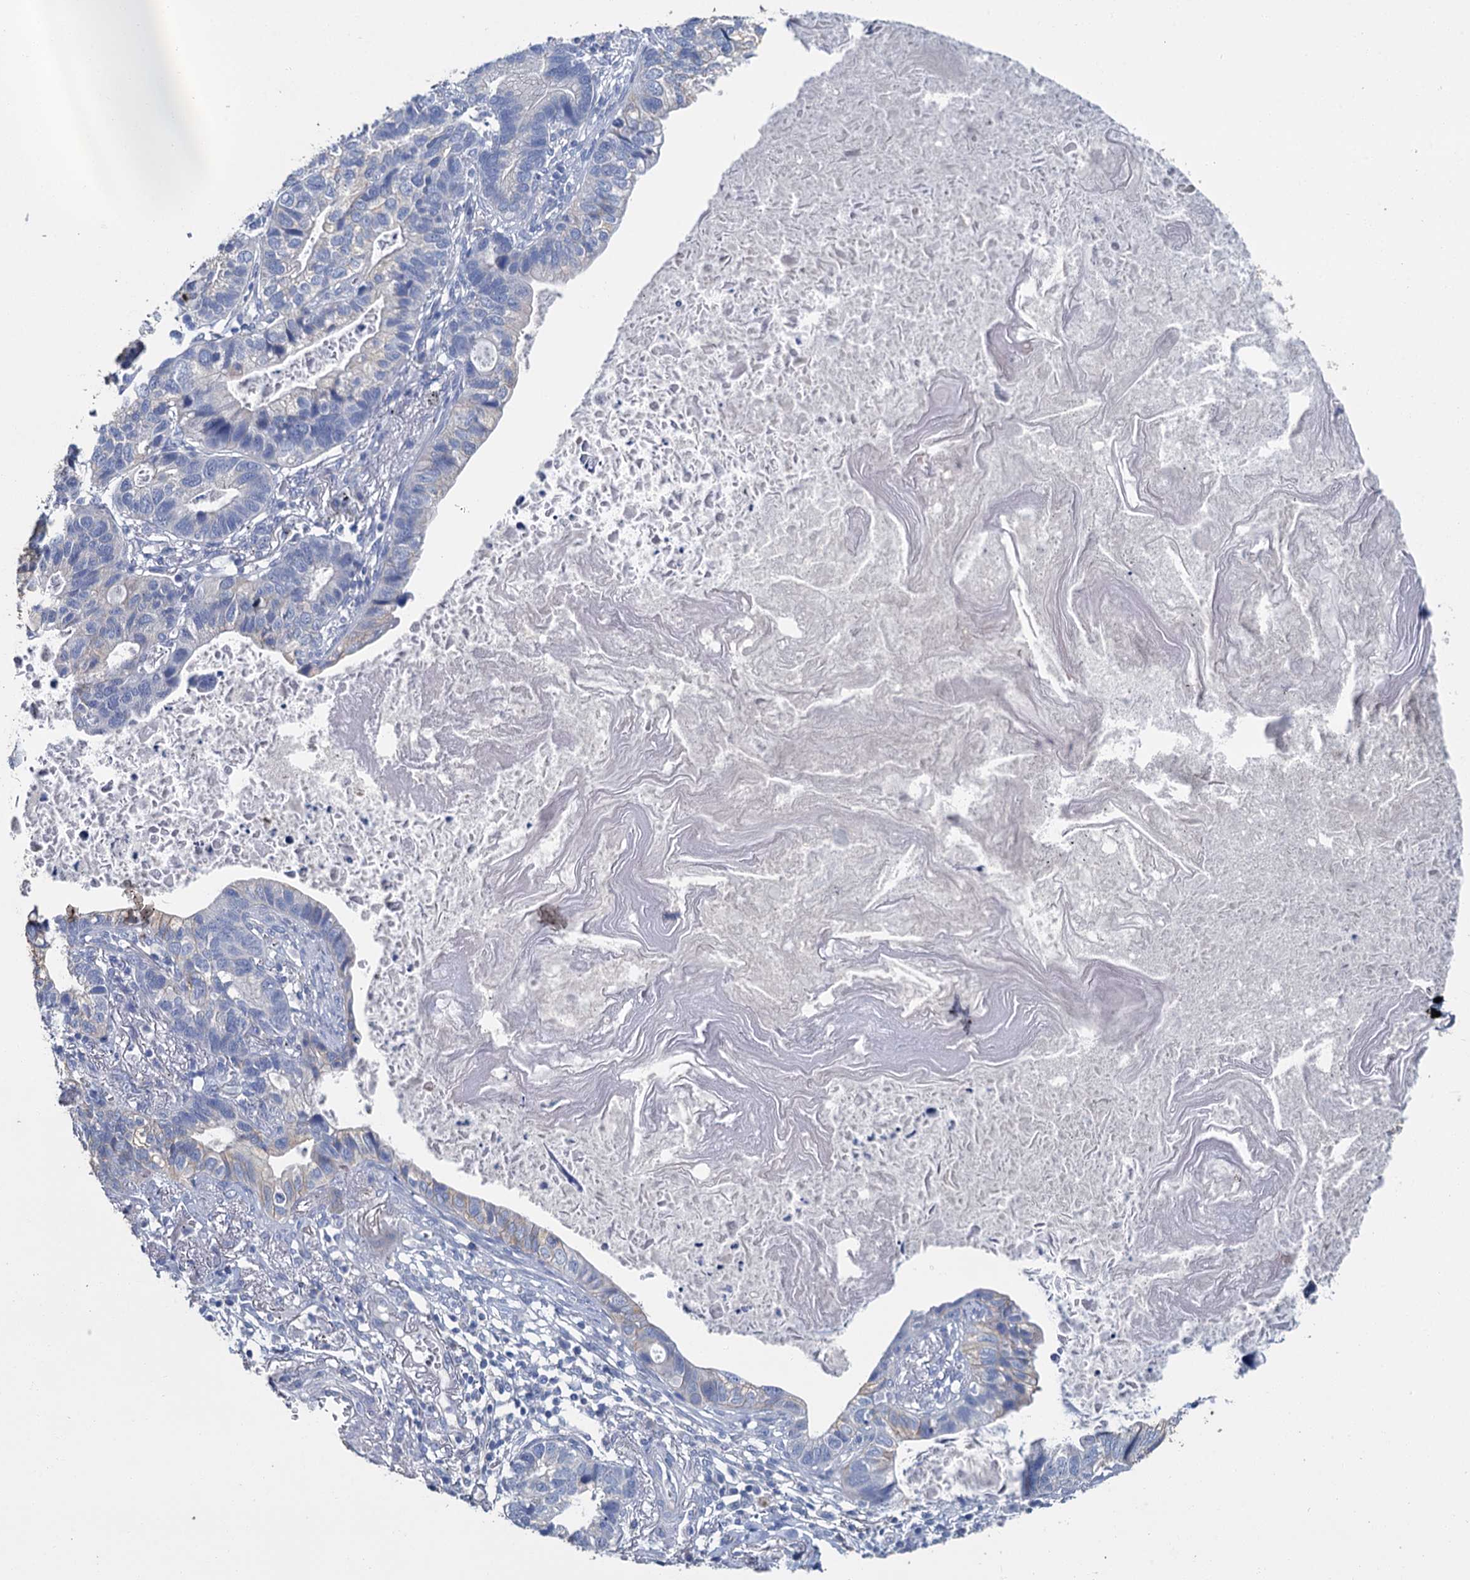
{"staining": {"intensity": "negative", "quantity": "none", "location": "none"}, "tissue": "lung cancer", "cell_type": "Tumor cells", "image_type": "cancer", "snomed": [{"axis": "morphology", "description": "Adenocarcinoma, NOS"}, {"axis": "topography", "description": "Lung"}], "caption": "This is an immunohistochemistry micrograph of human adenocarcinoma (lung). There is no expression in tumor cells.", "gene": "SNCB", "patient": {"sex": "male", "age": 67}}